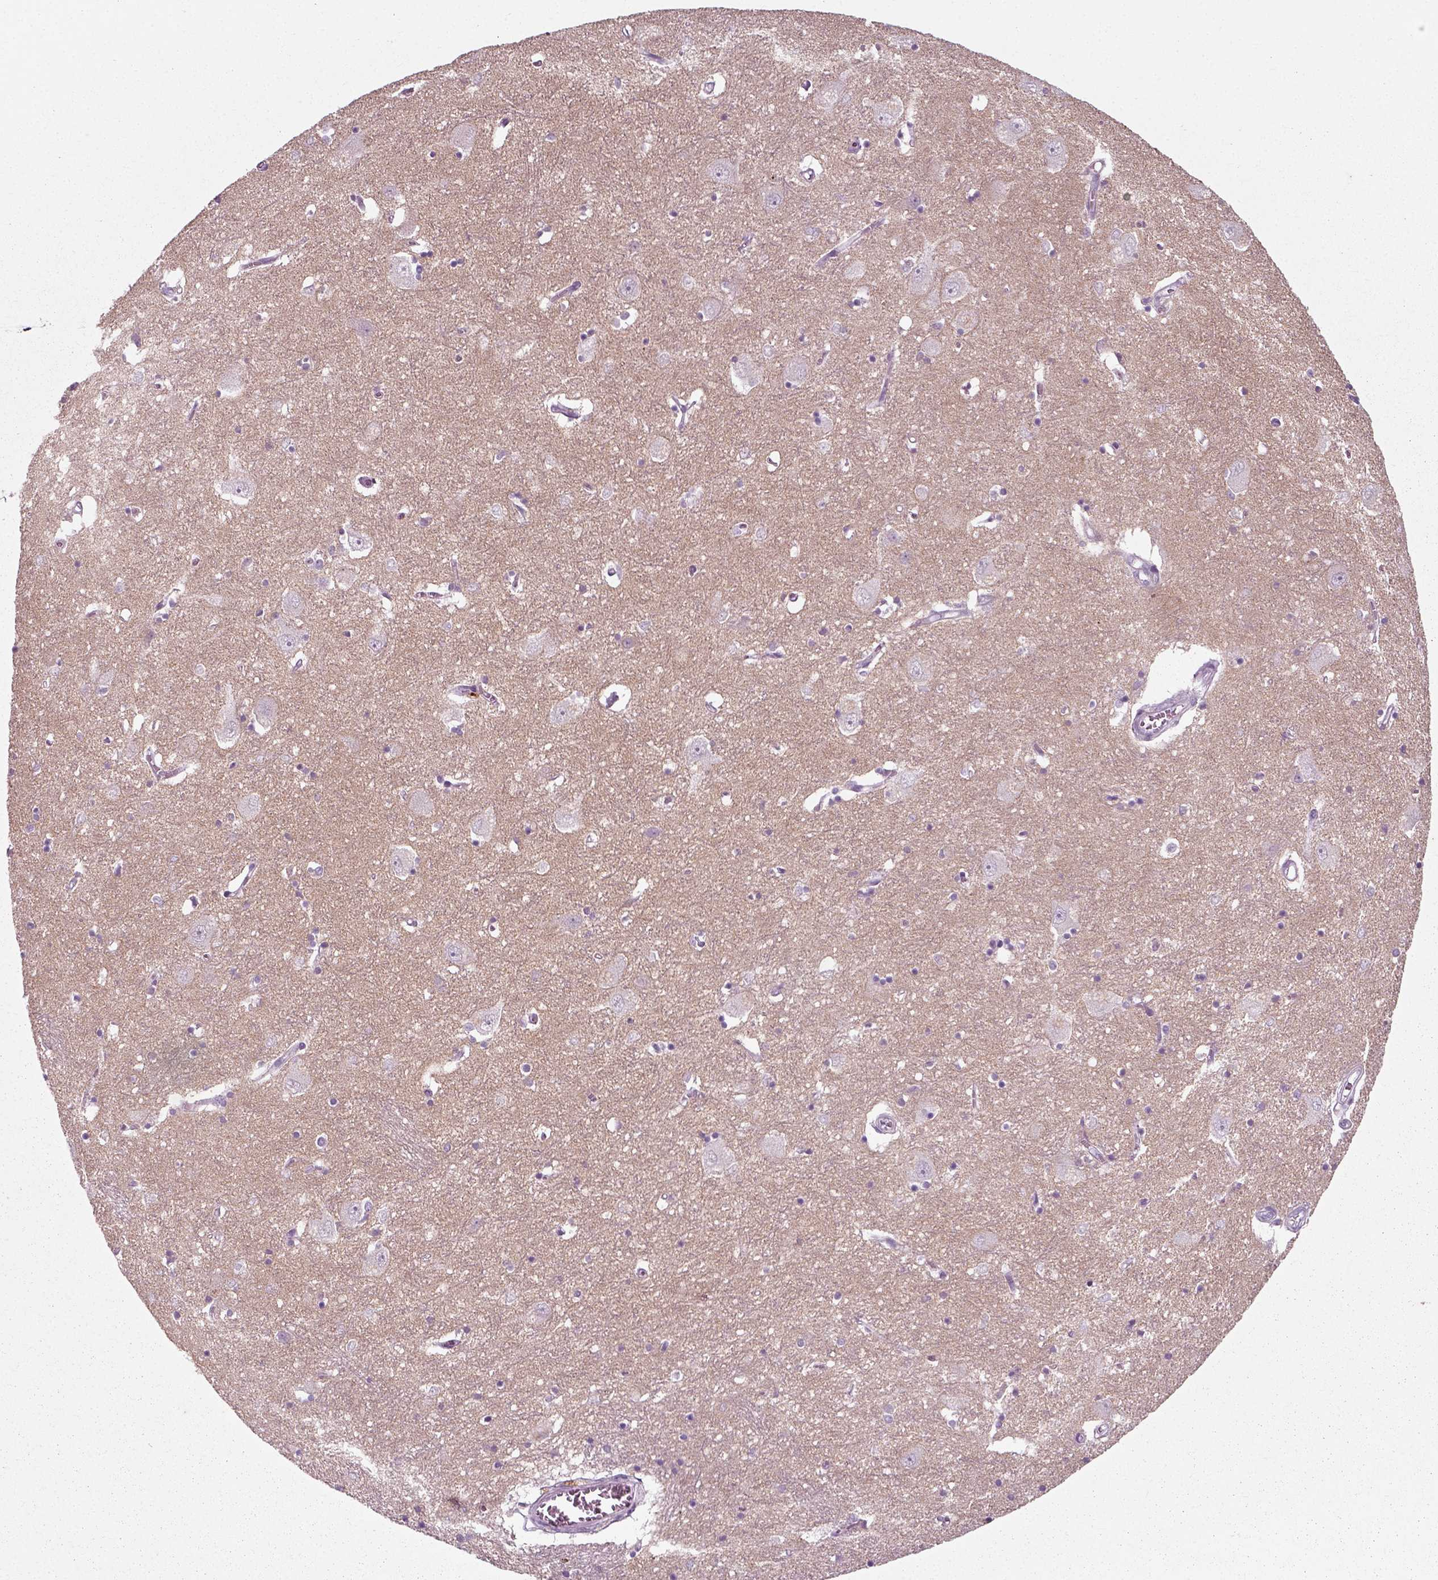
{"staining": {"intensity": "negative", "quantity": "none", "location": "none"}, "tissue": "caudate", "cell_type": "Glial cells", "image_type": "normal", "snomed": [{"axis": "morphology", "description": "Normal tissue, NOS"}, {"axis": "topography", "description": "Lateral ventricle wall"}], "caption": "Immunohistochemistry image of normal caudate stained for a protein (brown), which reveals no positivity in glial cells. Nuclei are stained in blue.", "gene": "RND2", "patient": {"sex": "male", "age": 54}}